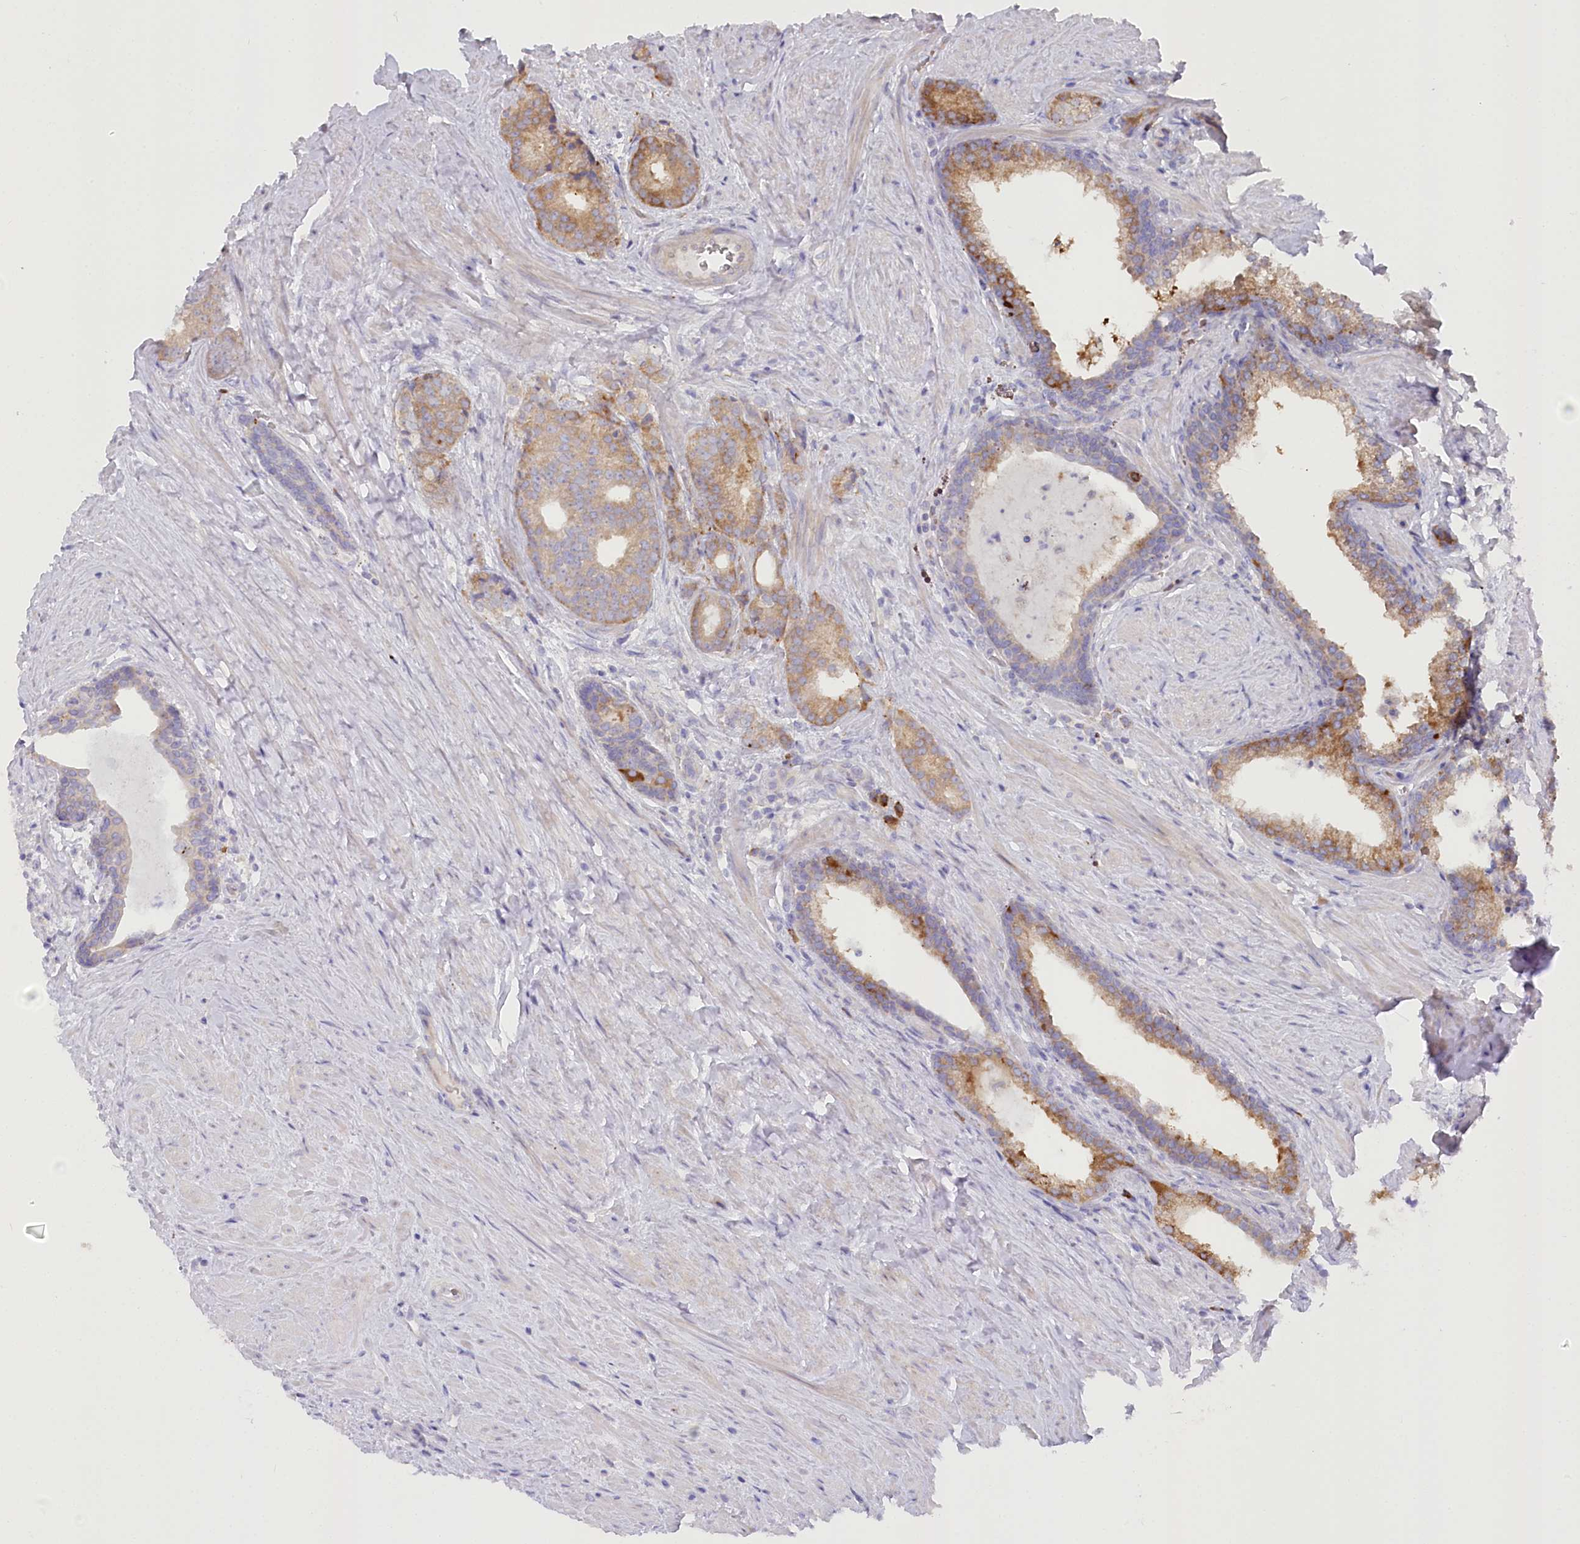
{"staining": {"intensity": "moderate", "quantity": ">75%", "location": "cytoplasmic/membranous"}, "tissue": "prostate cancer", "cell_type": "Tumor cells", "image_type": "cancer", "snomed": [{"axis": "morphology", "description": "Adenocarcinoma, Low grade"}, {"axis": "topography", "description": "Prostate"}], "caption": "A photomicrograph of prostate low-grade adenocarcinoma stained for a protein reveals moderate cytoplasmic/membranous brown staining in tumor cells.", "gene": "POGLUT1", "patient": {"sex": "male", "age": 71}}